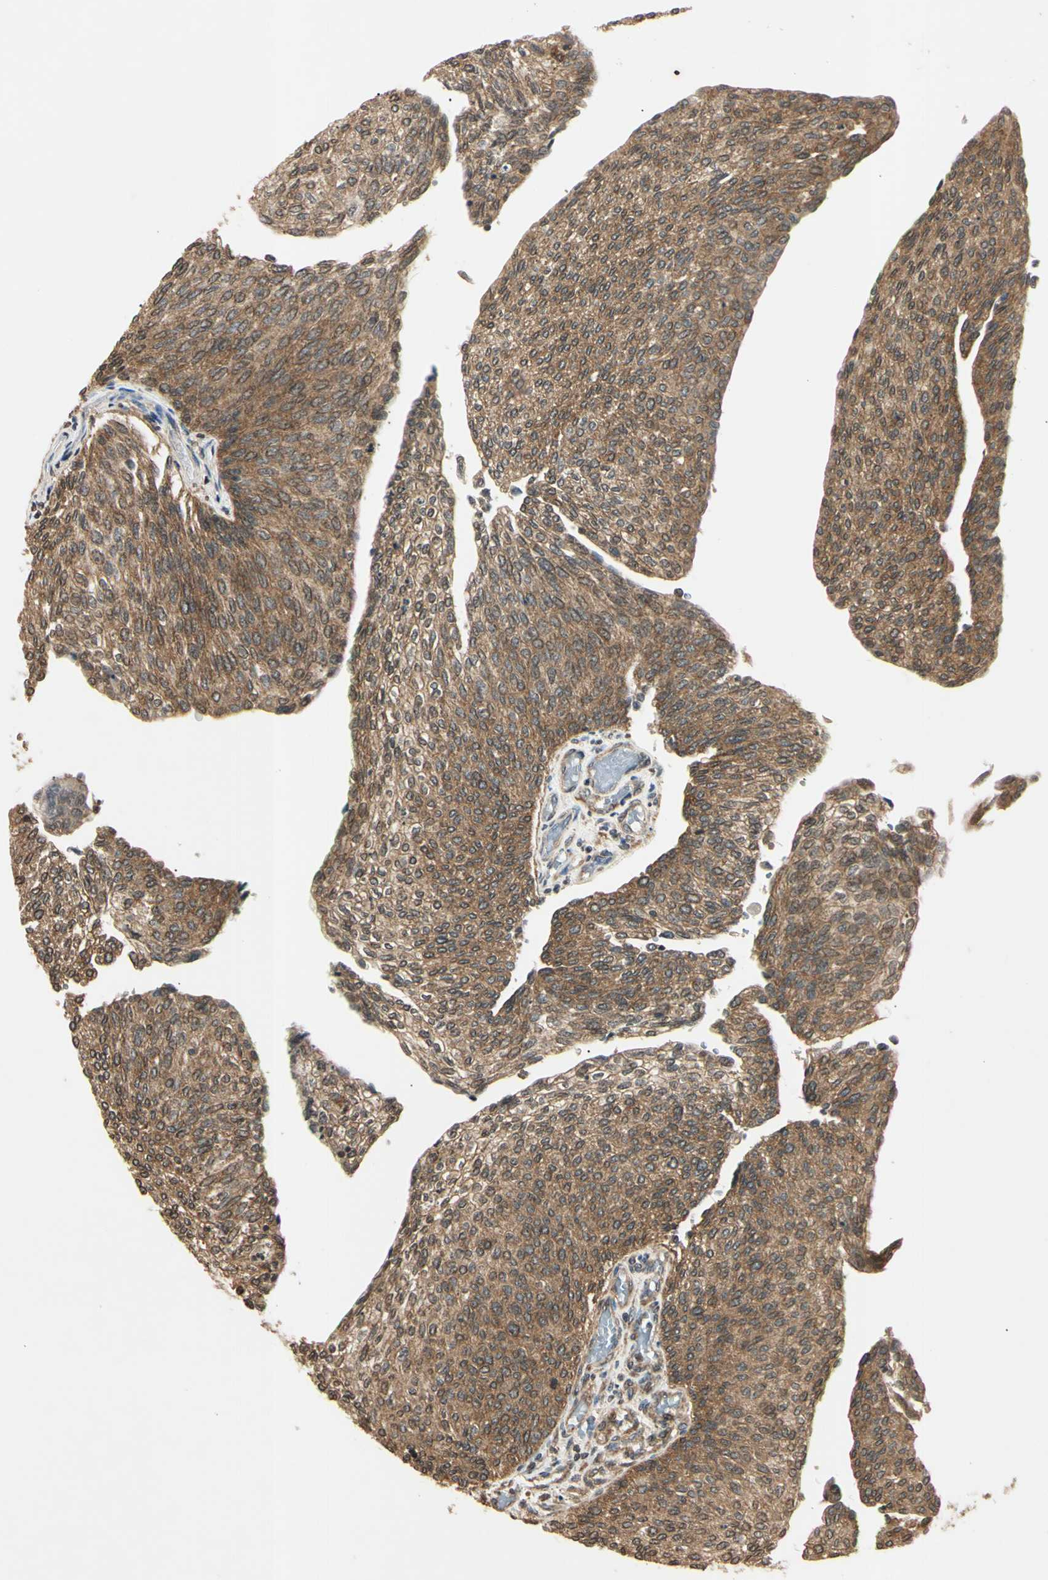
{"staining": {"intensity": "moderate", "quantity": ">75%", "location": "cytoplasmic/membranous"}, "tissue": "urothelial cancer", "cell_type": "Tumor cells", "image_type": "cancer", "snomed": [{"axis": "morphology", "description": "Urothelial carcinoma, Low grade"}, {"axis": "topography", "description": "Urinary bladder"}], "caption": "This is an image of immunohistochemistry staining of urothelial cancer, which shows moderate positivity in the cytoplasmic/membranous of tumor cells.", "gene": "EPN1", "patient": {"sex": "female", "age": 79}}